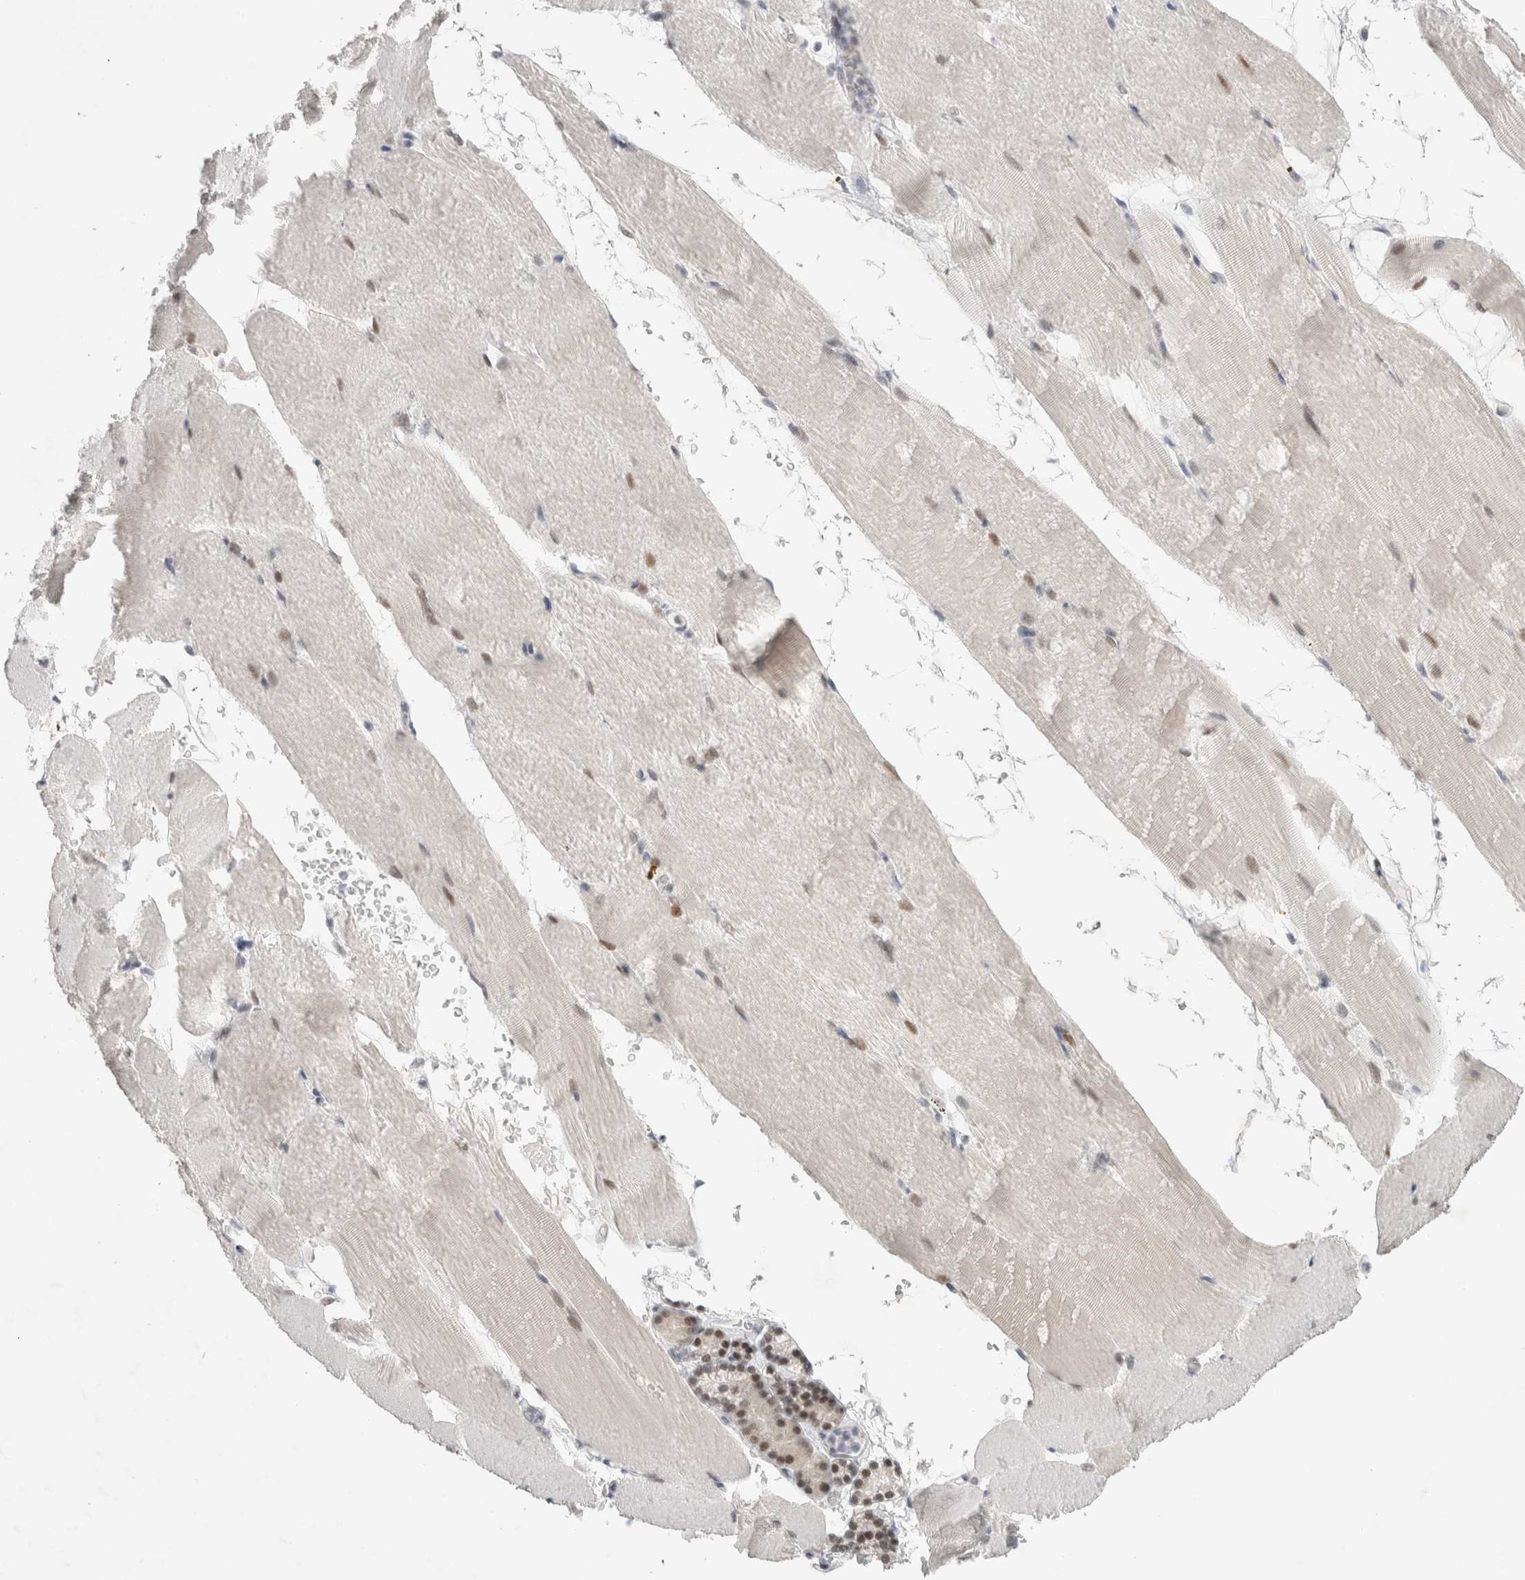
{"staining": {"intensity": "weak", "quantity": "25%-75%", "location": "nuclear"}, "tissue": "skeletal muscle", "cell_type": "Myocytes", "image_type": "normal", "snomed": [{"axis": "morphology", "description": "Normal tissue, NOS"}, {"axis": "topography", "description": "Skeletal muscle"}, {"axis": "topography", "description": "Parathyroid gland"}], "caption": "Weak nuclear protein positivity is seen in approximately 25%-75% of myocytes in skeletal muscle. The staining was performed using DAB (3,3'-diaminobenzidine) to visualize the protein expression in brown, while the nuclei were stained in blue with hematoxylin (Magnification: 20x).", "gene": "RECQL4", "patient": {"sex": "female", "age": 37}}